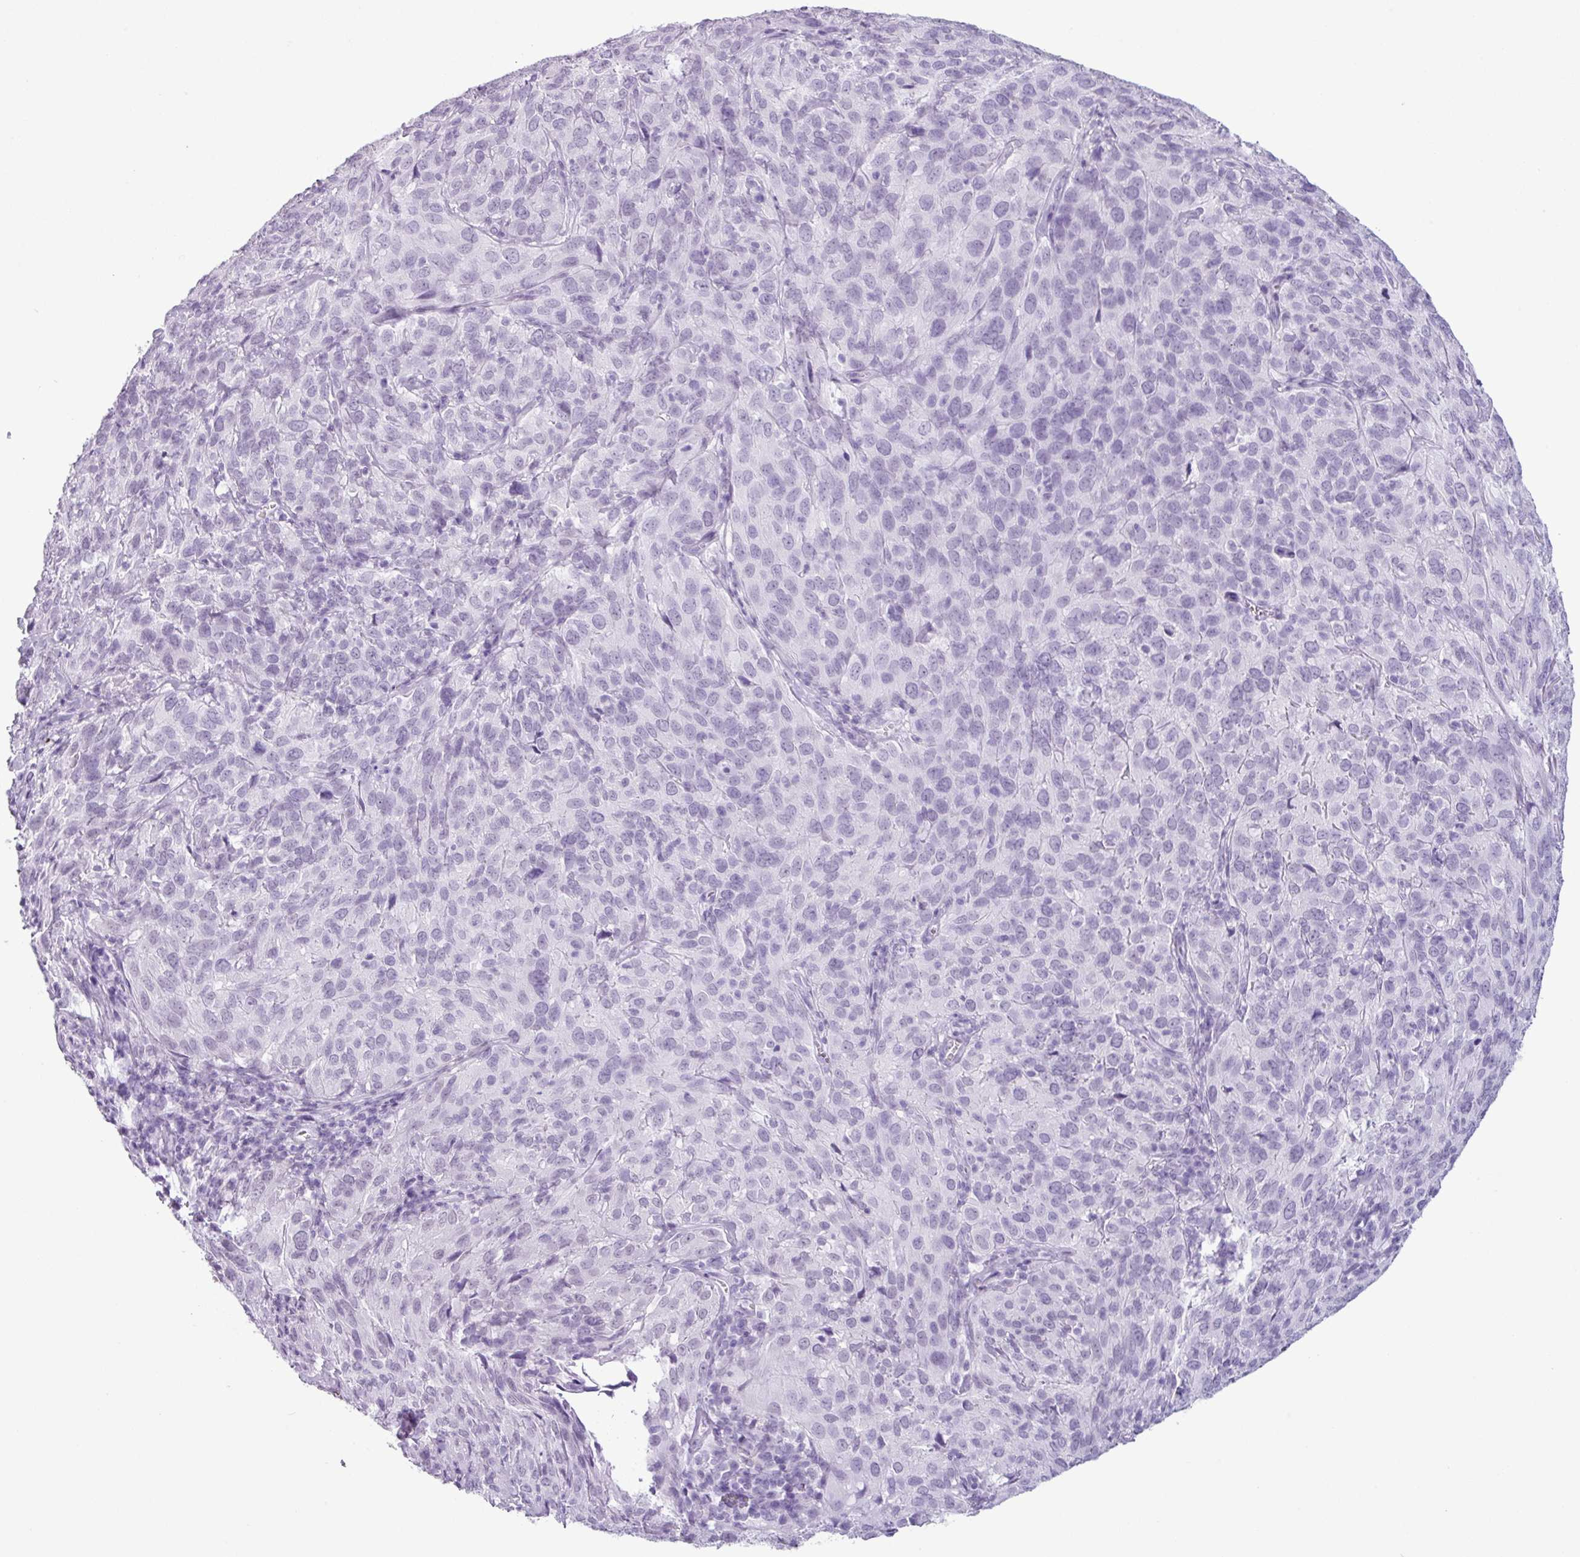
{"staining": {"intensity": "negative", "quantity": "none", "location": "none"}, "tissue": "cervical cancer", "cell_type": "Tumor cells", "image_type": "cancer", "snomed": [{"axis": "morphology", "description": "Squamous cell carcinoma, NOS"}, {"axis": "topography", "description": "Cervix"}], "caption": "This photomicrograph is of cervical cancer stained with IHC to label a protein in brown with the nuclei are counter-stained blue. There is no expression in tumor cells.", "gene": "SCT", "patient": {"sex": "female", "age": 51}}